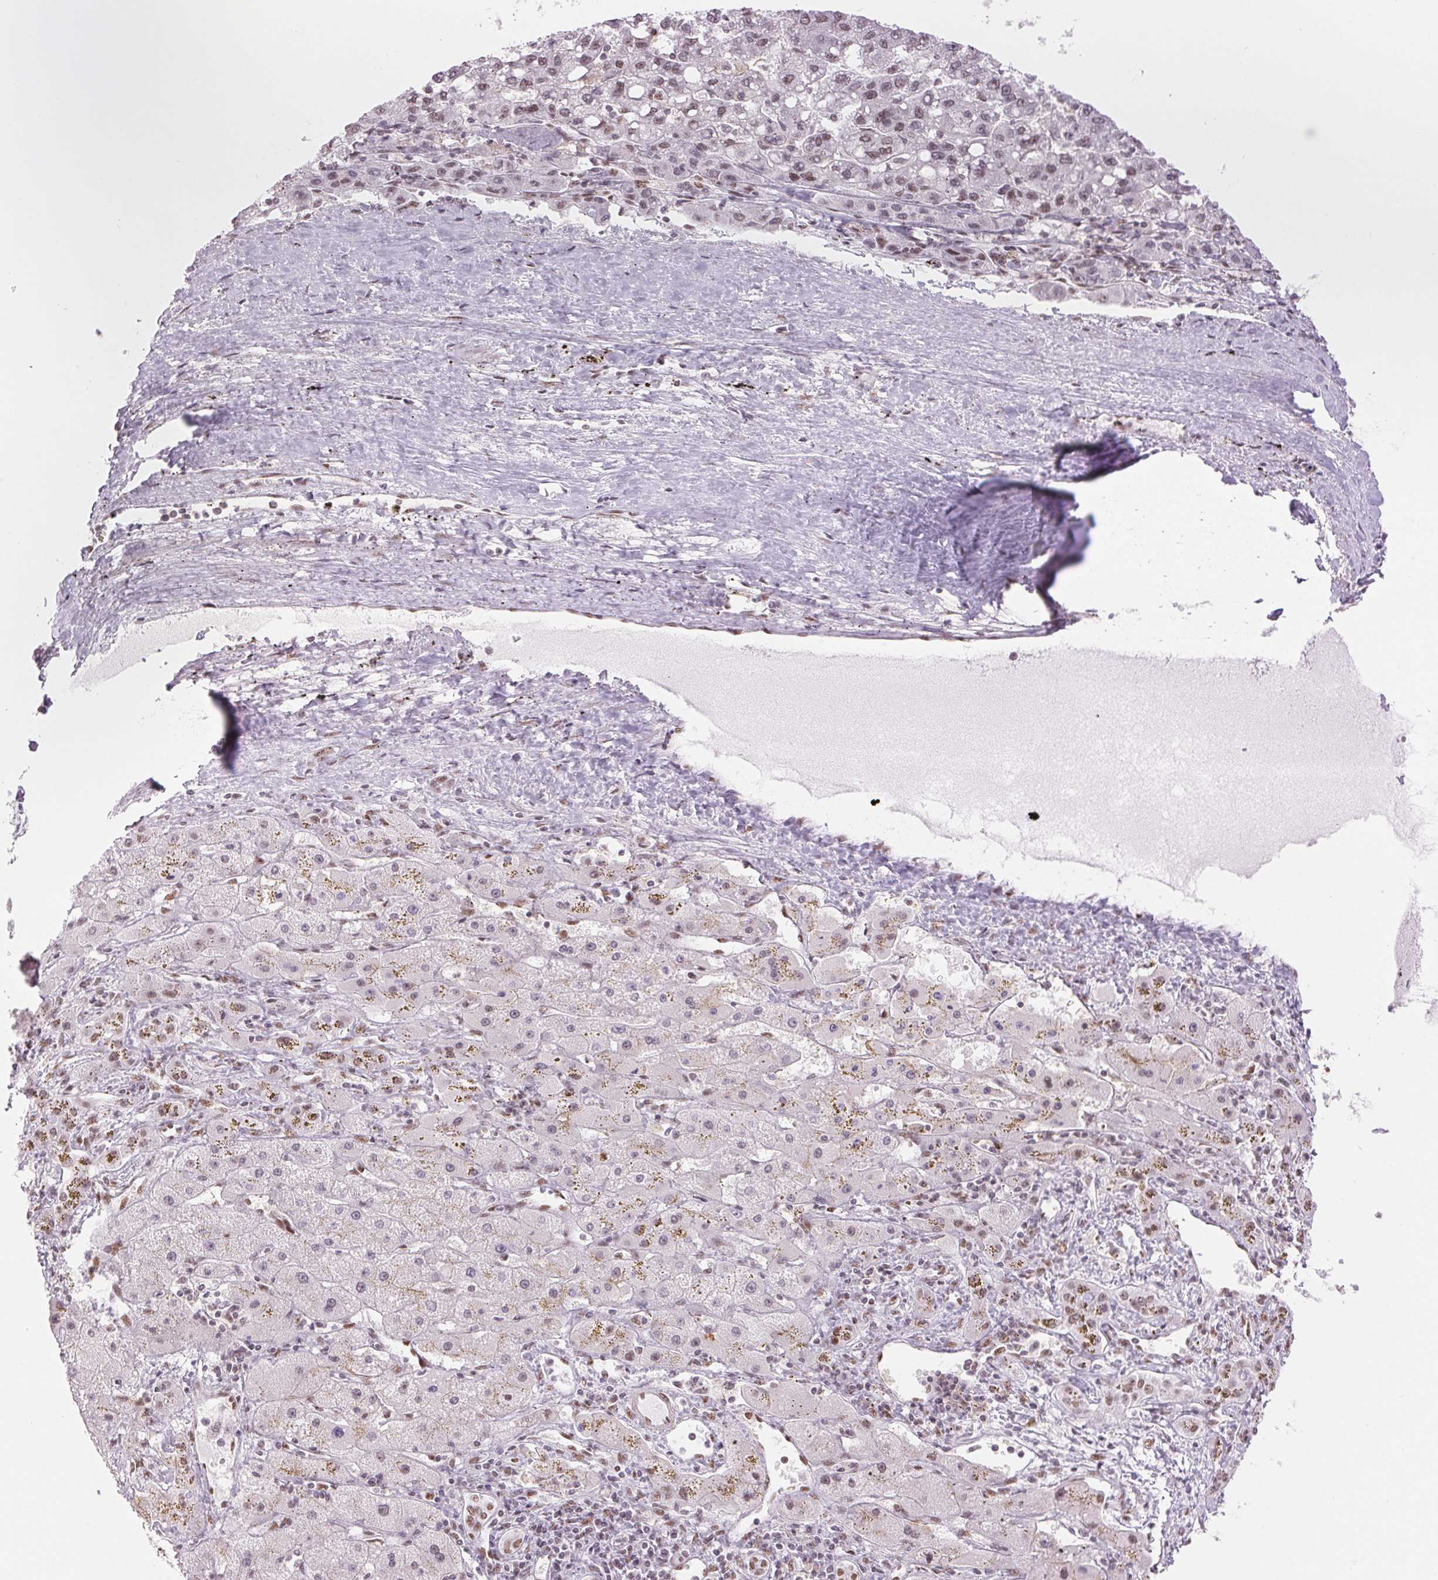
{"staining": {"intensity": "weak", "quantity": "25%-75%", "location": "nuclear"}, "tissue": "liver cancer", "cell_type": "Tumor cells", "image_type": "cancer", "snomed": [{"axis": "morphology", "description": "Carcinoma, Hepatocellular, NOS"}, {"axis": "topography", "description": "Liver"}], "caption": "Liver hepatocellular carcinoma tissue shows weak nuclear expression in approximately 25%-75% of tumor cells, visualized by immunohistochemistry. The staining was performed using DAB (3,3'-diaminobenzidine) to visualize the protein expression in brown, while the nuclei were stained in blue with hematoxylin (Magnification: 20x).", "gene": "ZFR2", "patient": {"sex": "female", "age": 82}}